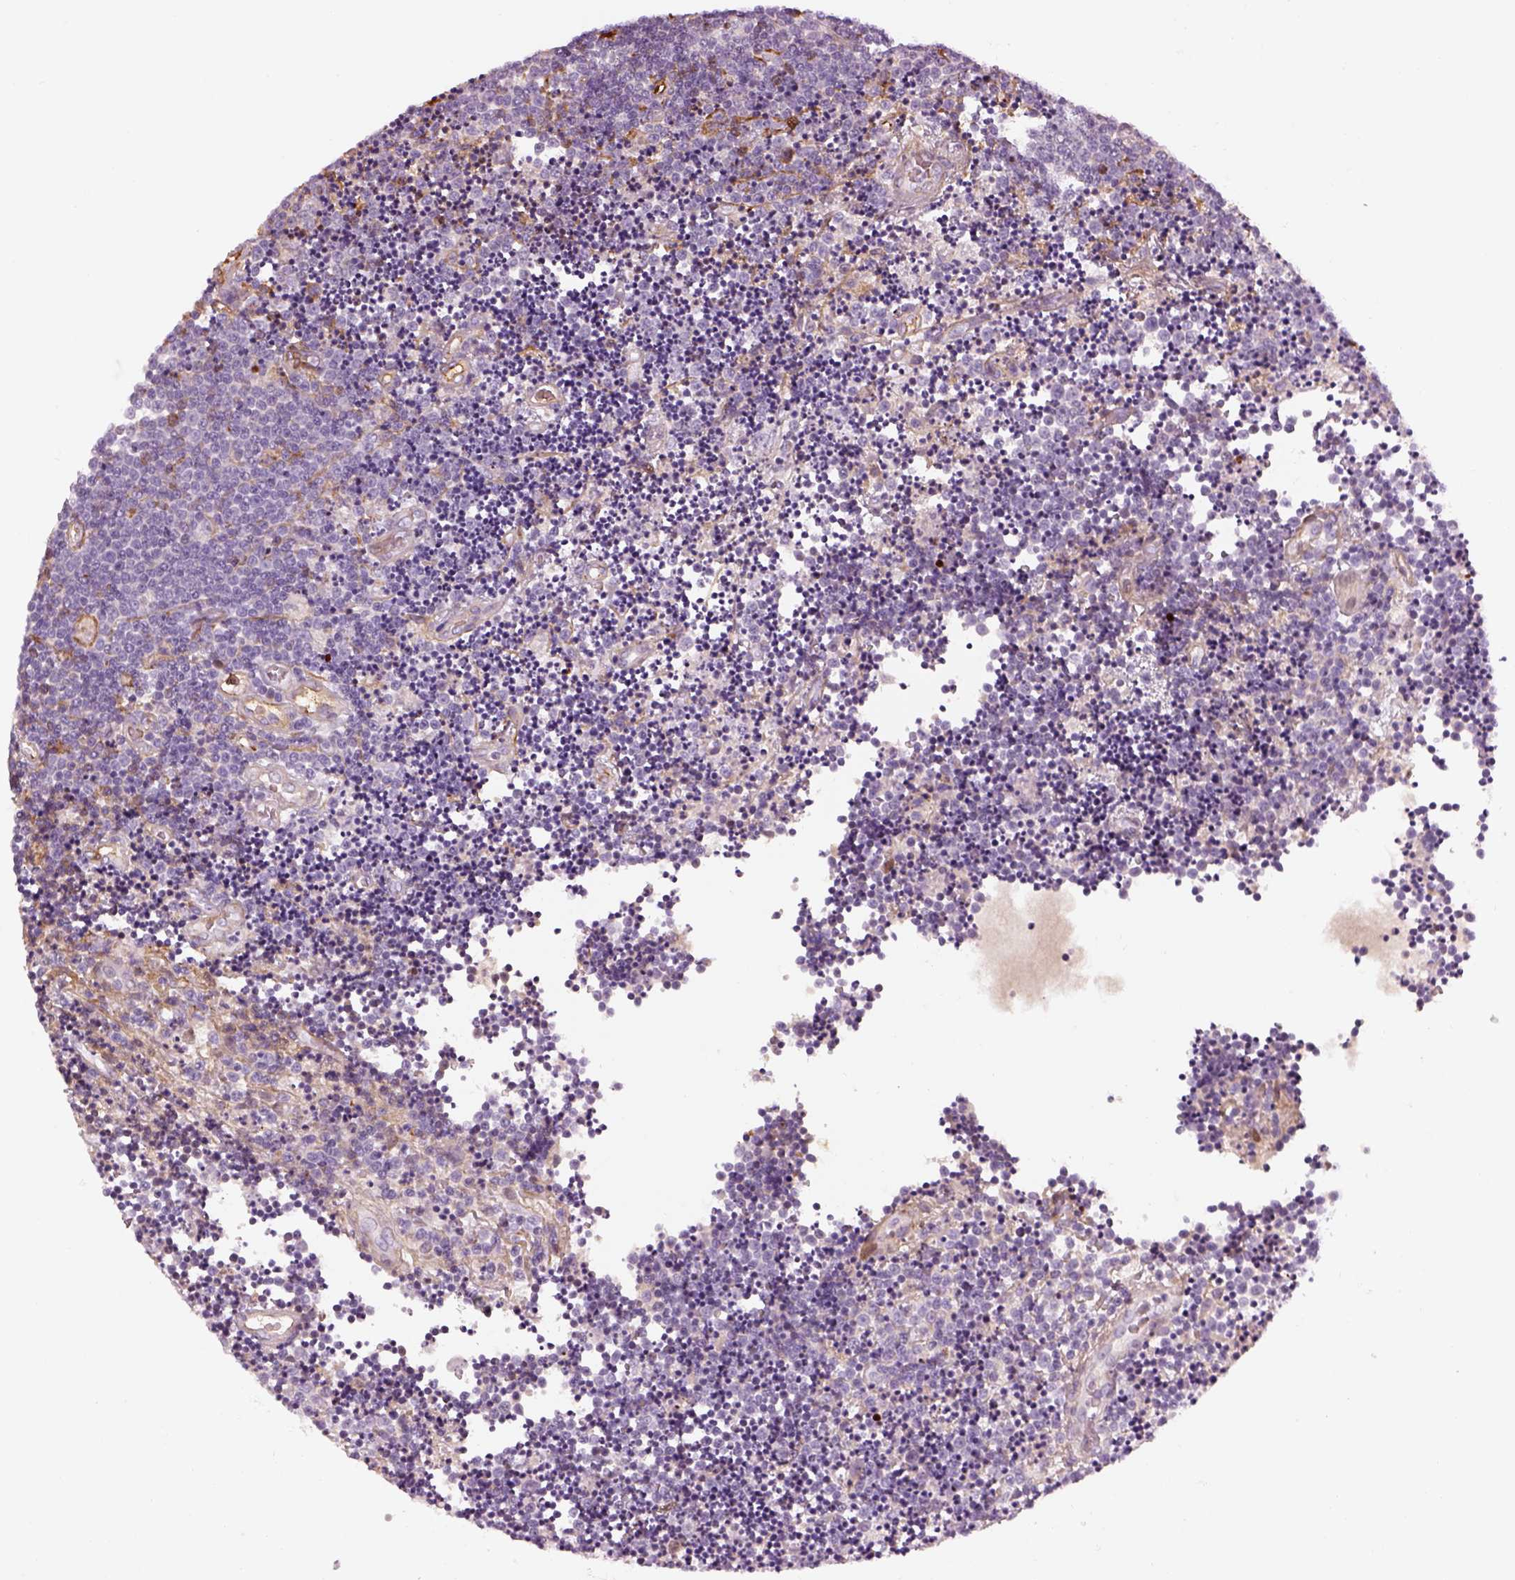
{"staining": {"intensity": "negative", "quantity": "none", "location": "none"}, "tissue": "lymphoma", "cell_type": "Tumor cells", "image_type": "cancer", "snomed": [{"axis": "morphology", "description": "Malignant lymphoma, non-Hodgkin's type, Low grade"}, {"axis": "topography", "description": "Brain"}], "caption": "IHC image of low-grade malignant lymphoma, non-Hodgkin's type stained for a protein (brown), which displays no positivity in tumor cells.", "gene": "PABPC1L2B", "patient": {"sex": "female", "age": 66}}